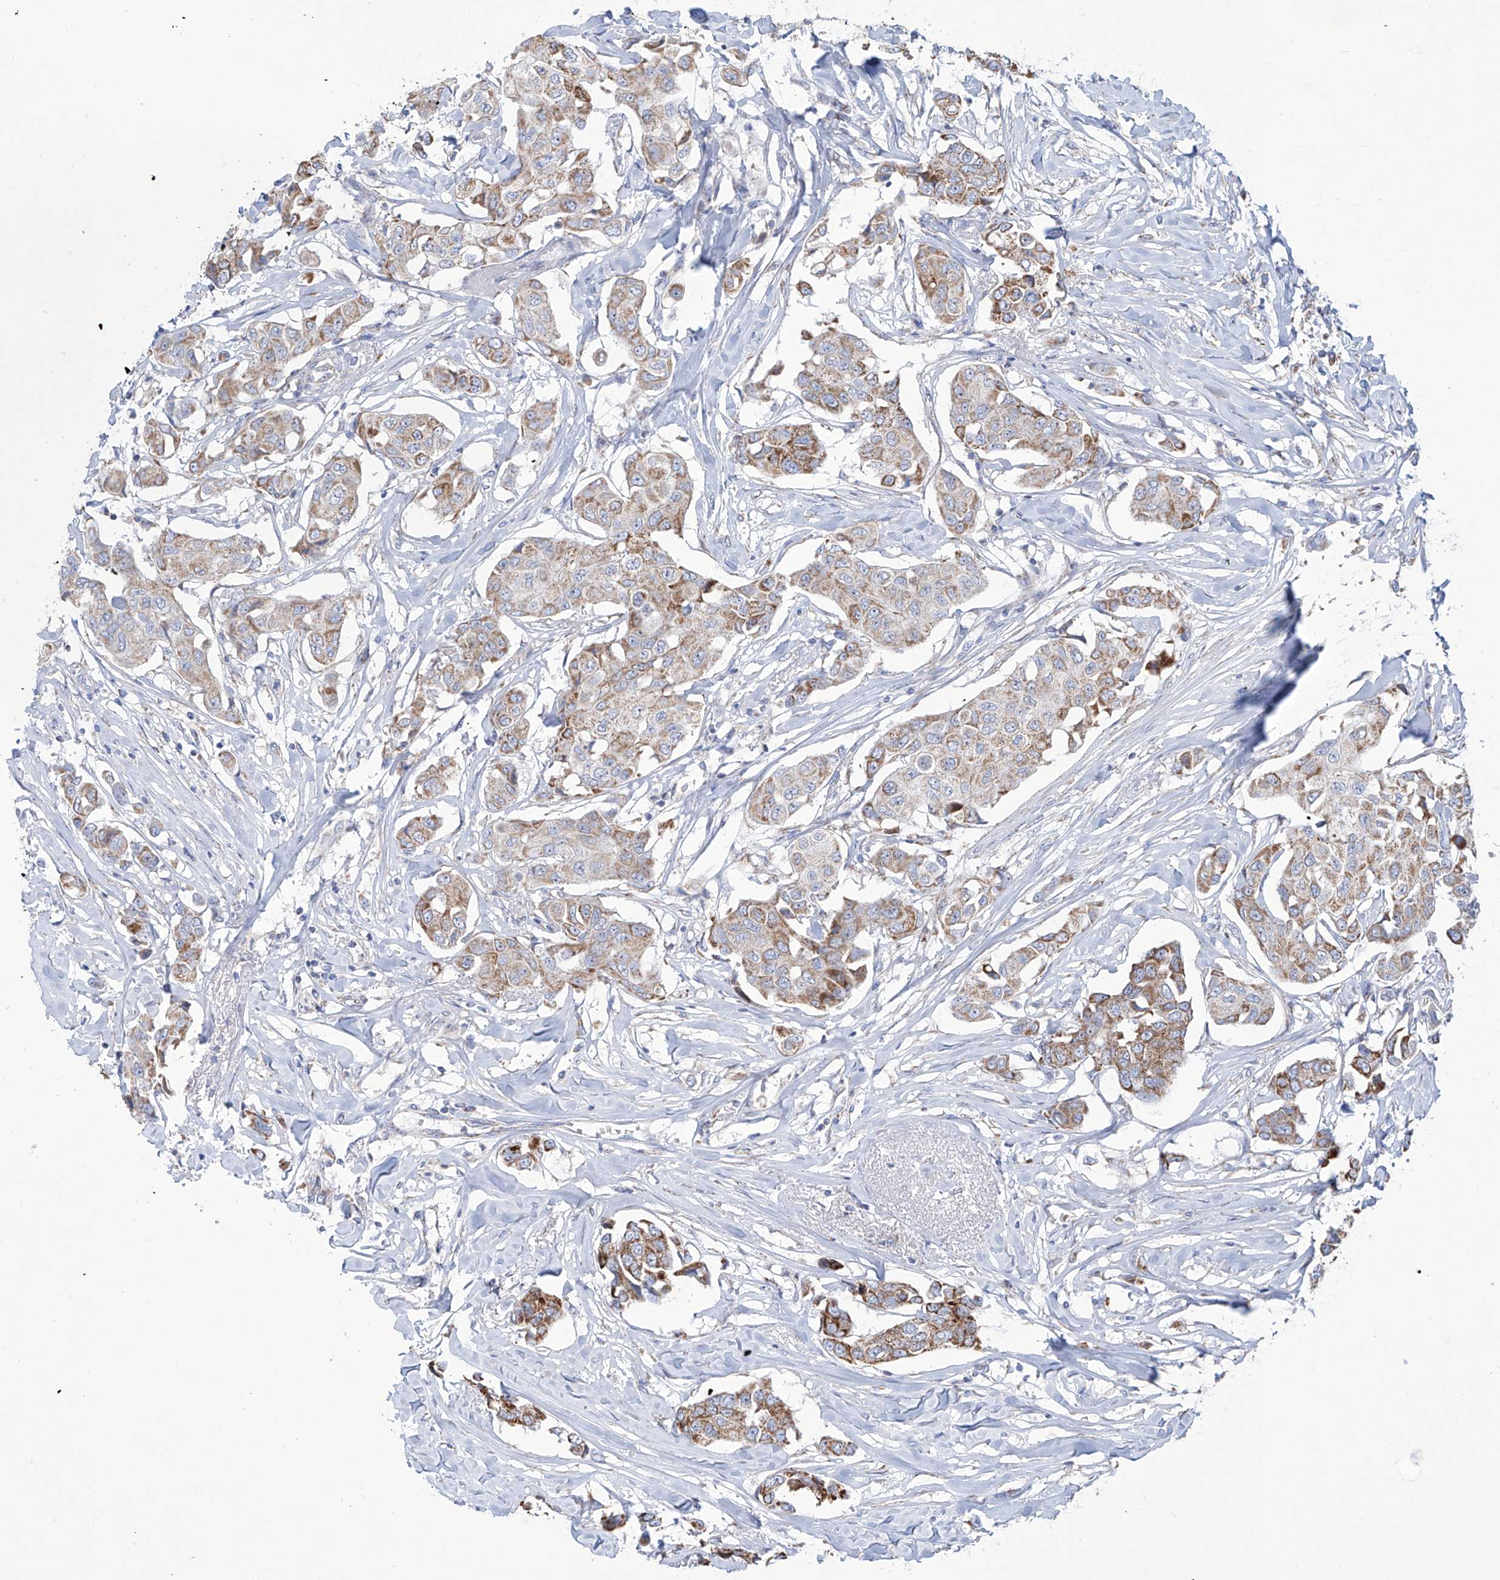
{"staining": {"intensity": "strong", "quantity": "25%-75%", "location": "cytoplasmic/membranous"}, "tissue": "breast cancer", "cell_type": "Tumor cells", "image_type": "cancer", "snomed": [{"axis": "morphology", "description": "Duct carcinoma"}, {"axis": "topography", "description": "Breast"}], "caption": "High-magnification brightfield microscopy of breast infiltrating ductal carcinoma stained with DAB (brown) and counterstained with hematoxylin (blue). tumor cells exhibit strong cytoplasmic/membranous positivity is seen in about25%-75% of cells.", "gene": "ALDH6A1", "patient": {"sex": "female", "age": 80}}